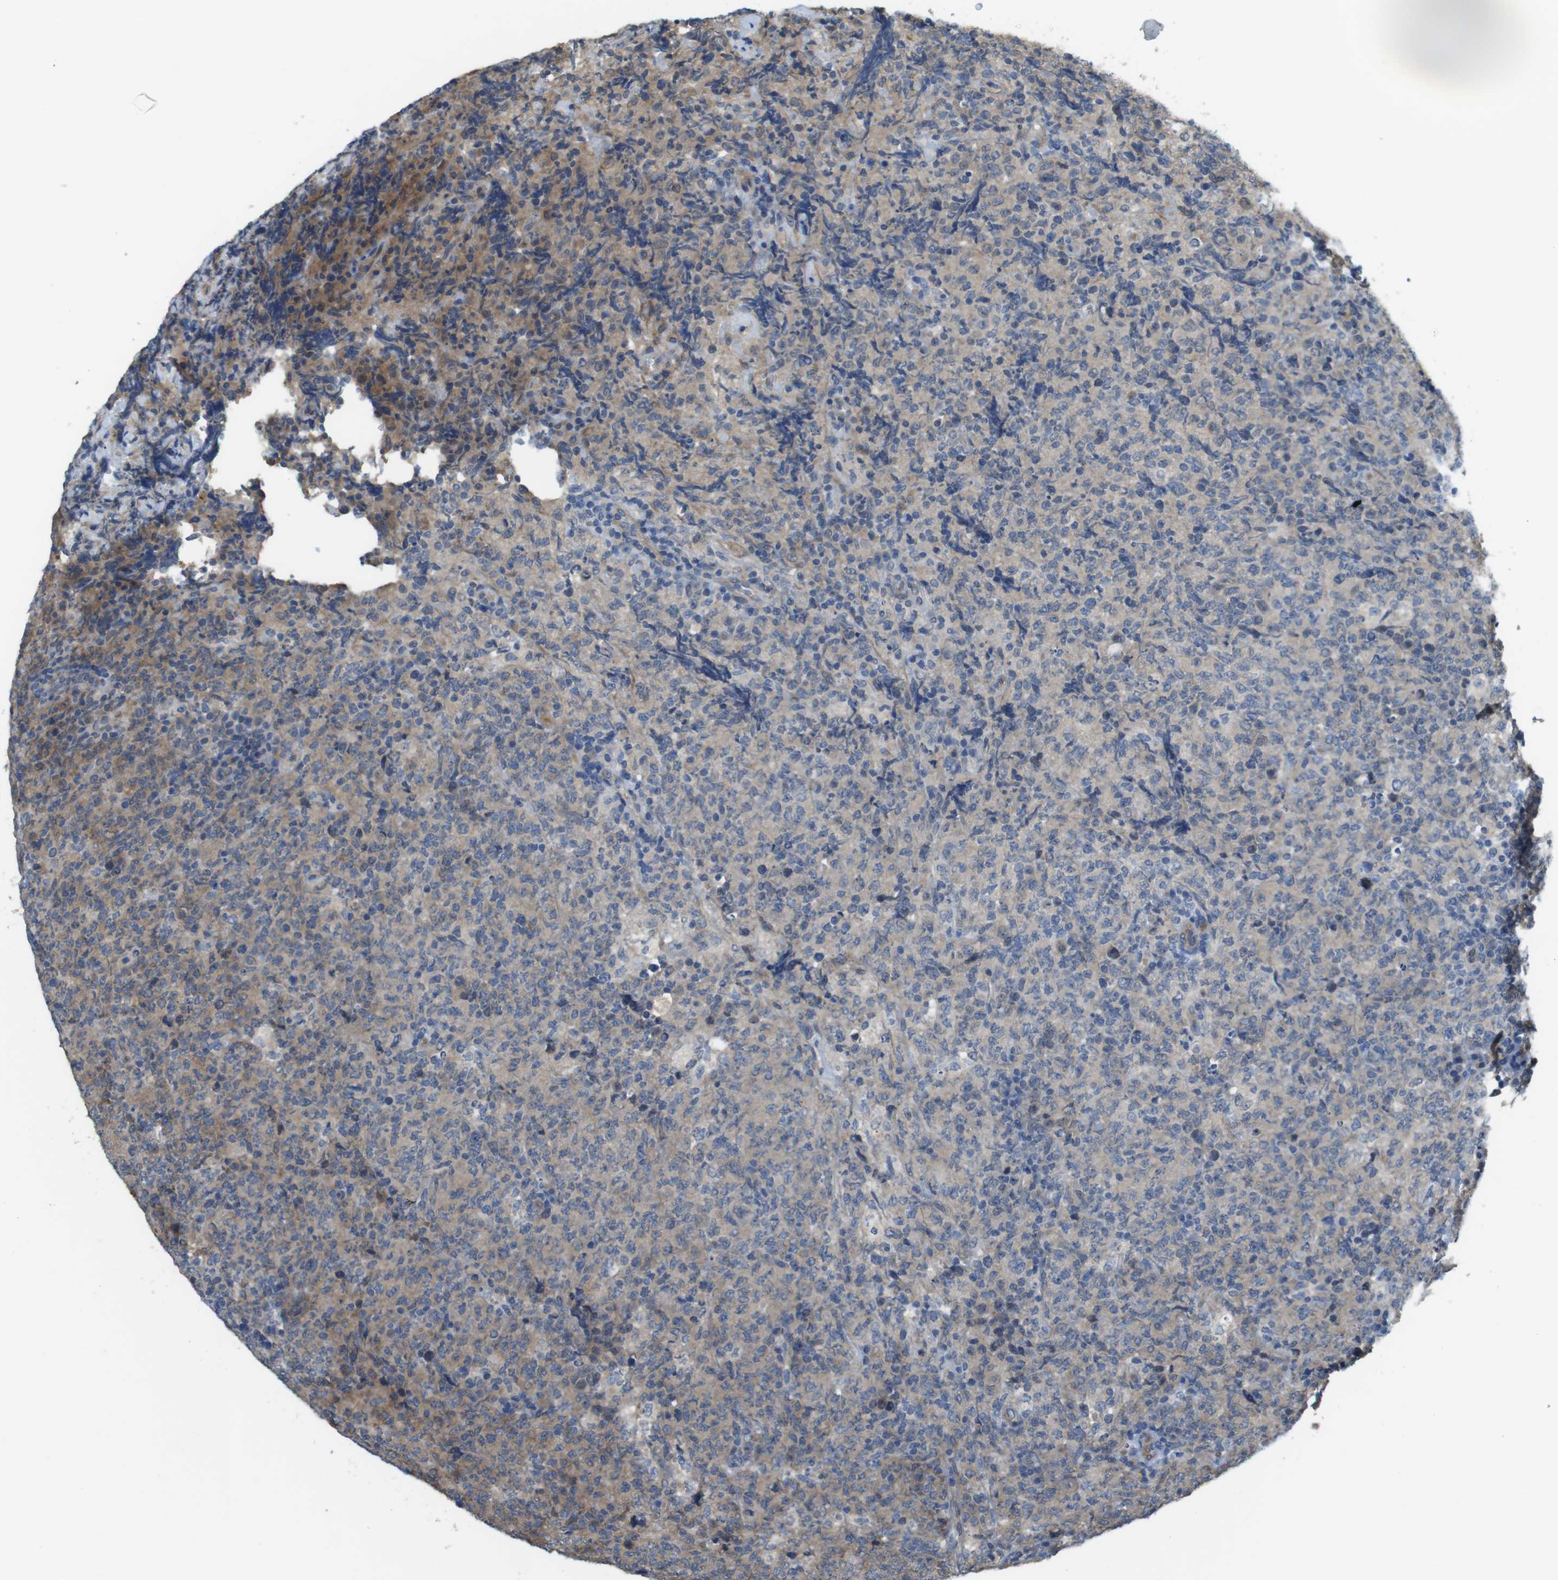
{"staining": {"intensity": "weak", "quantity": "<25%", "location": "cytoplasmic/membranous"}, "tissue": "lymphoma", "cell_type": "Tumor cells", "image_type": "cancer", "snomed": [{"axis": "morphology", "description": "Malignant lymphoma, non-Hodgkin's type, High grade"}, {"axis": "topography", "description": "Tonsil"}], "caption": "Micrograph shows no significant protein positivity in tumor cells of lymphoma. The staining is performed using DAB (3,3'-diaminobenzidine) brown chromogen with nuclei counter-stained in using hematoxylin.", "gene": "ABHD15", "patient": {"sex": "female", "age": 36}}